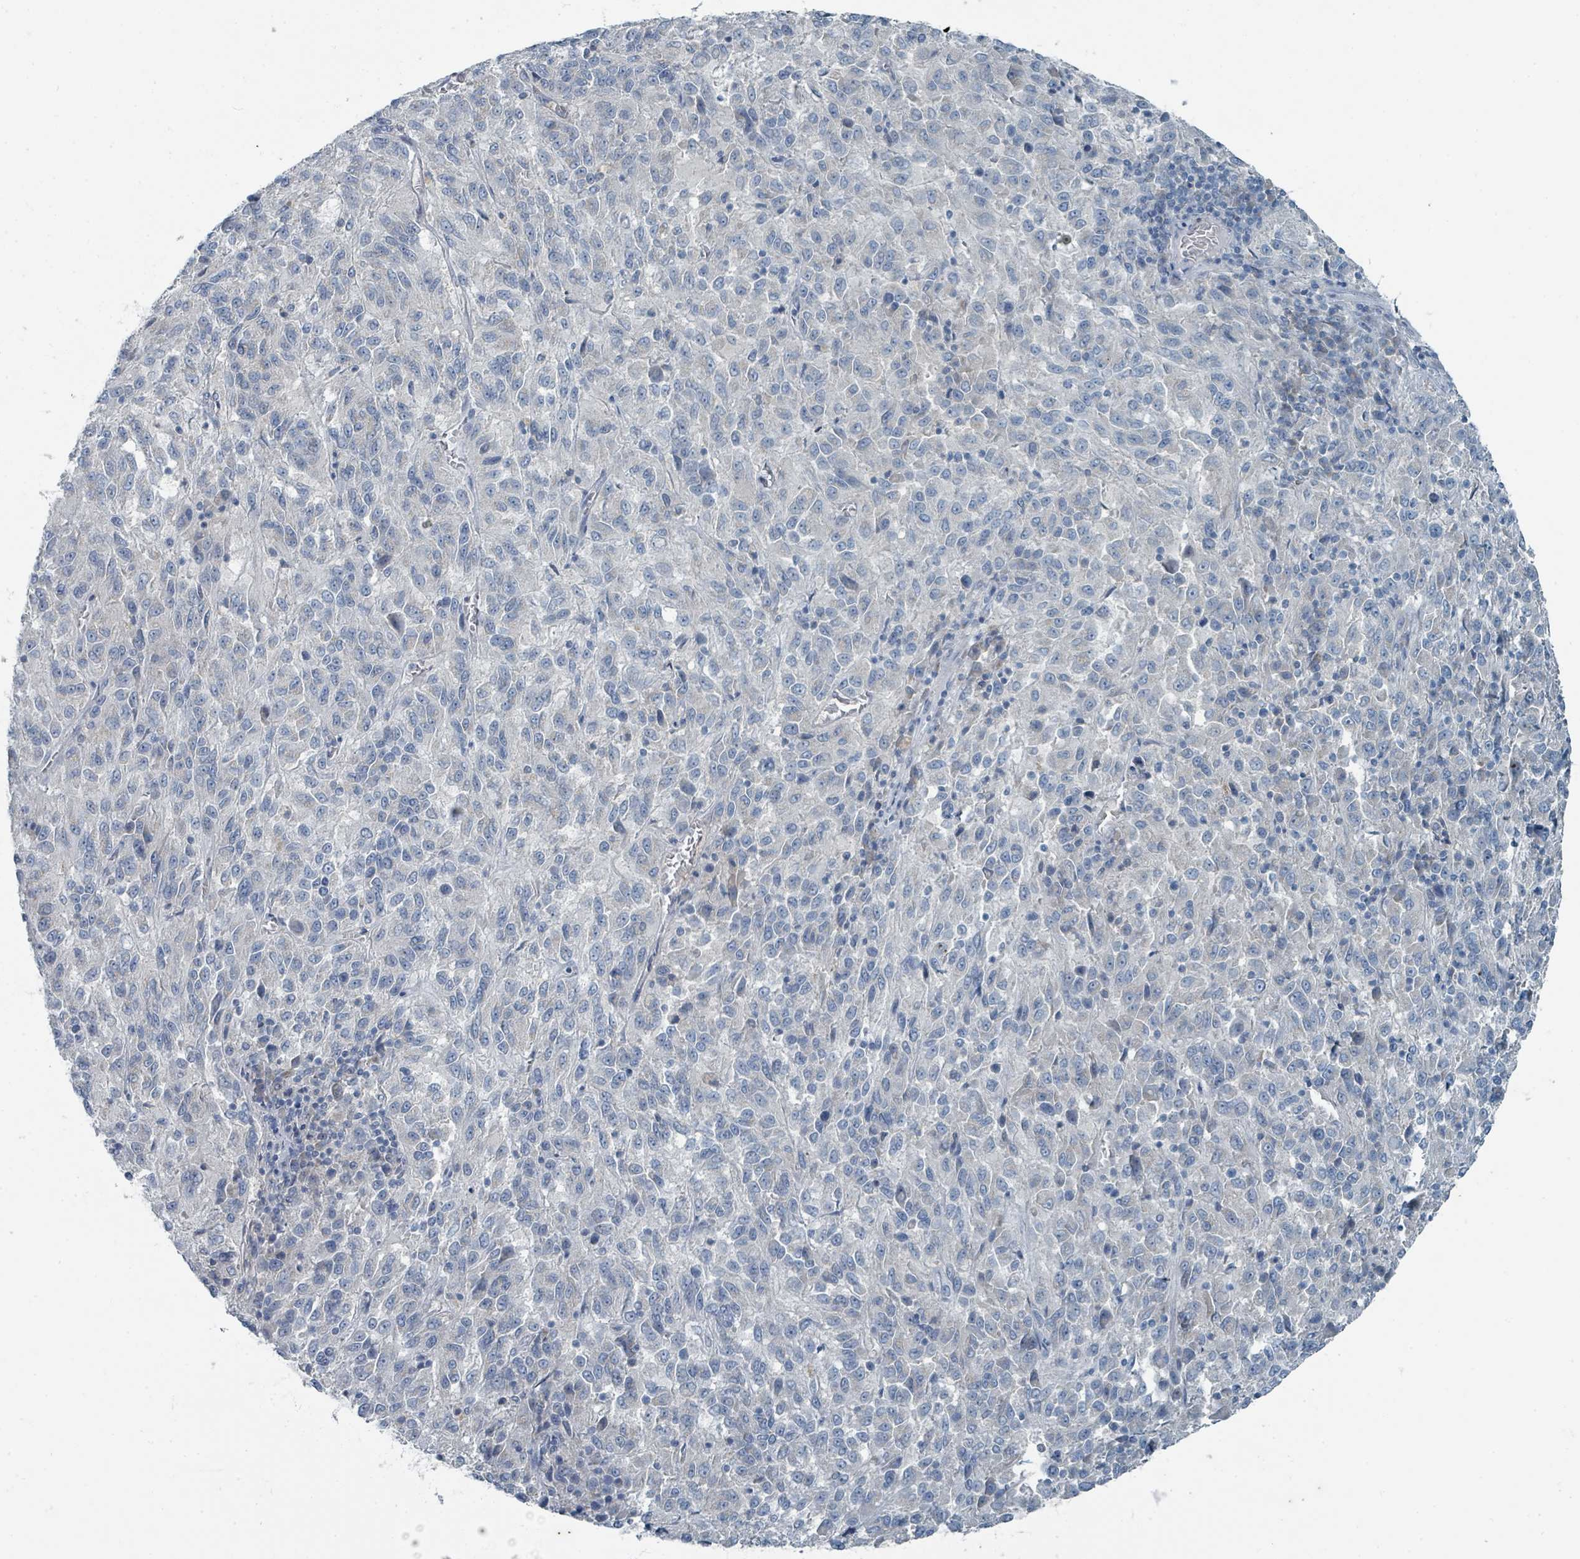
{"staining": {"intensity": "negative", "quantity": "none", "location": "none"}, "tissue": "melanoma", "cell_type": "Tumor cells", "image_type": "cancer", "snomed": [{"axis": "morphology", "description": "Malignant melanoma, Metastatic site"}, {"axis": "topography", "description": "Lung"}], "caption": "Human melanoma stained for a protein using IHC displays no expression in tumor cells.", "gene": "RASA4", "patient": {"sex": "male", "age": 64}}